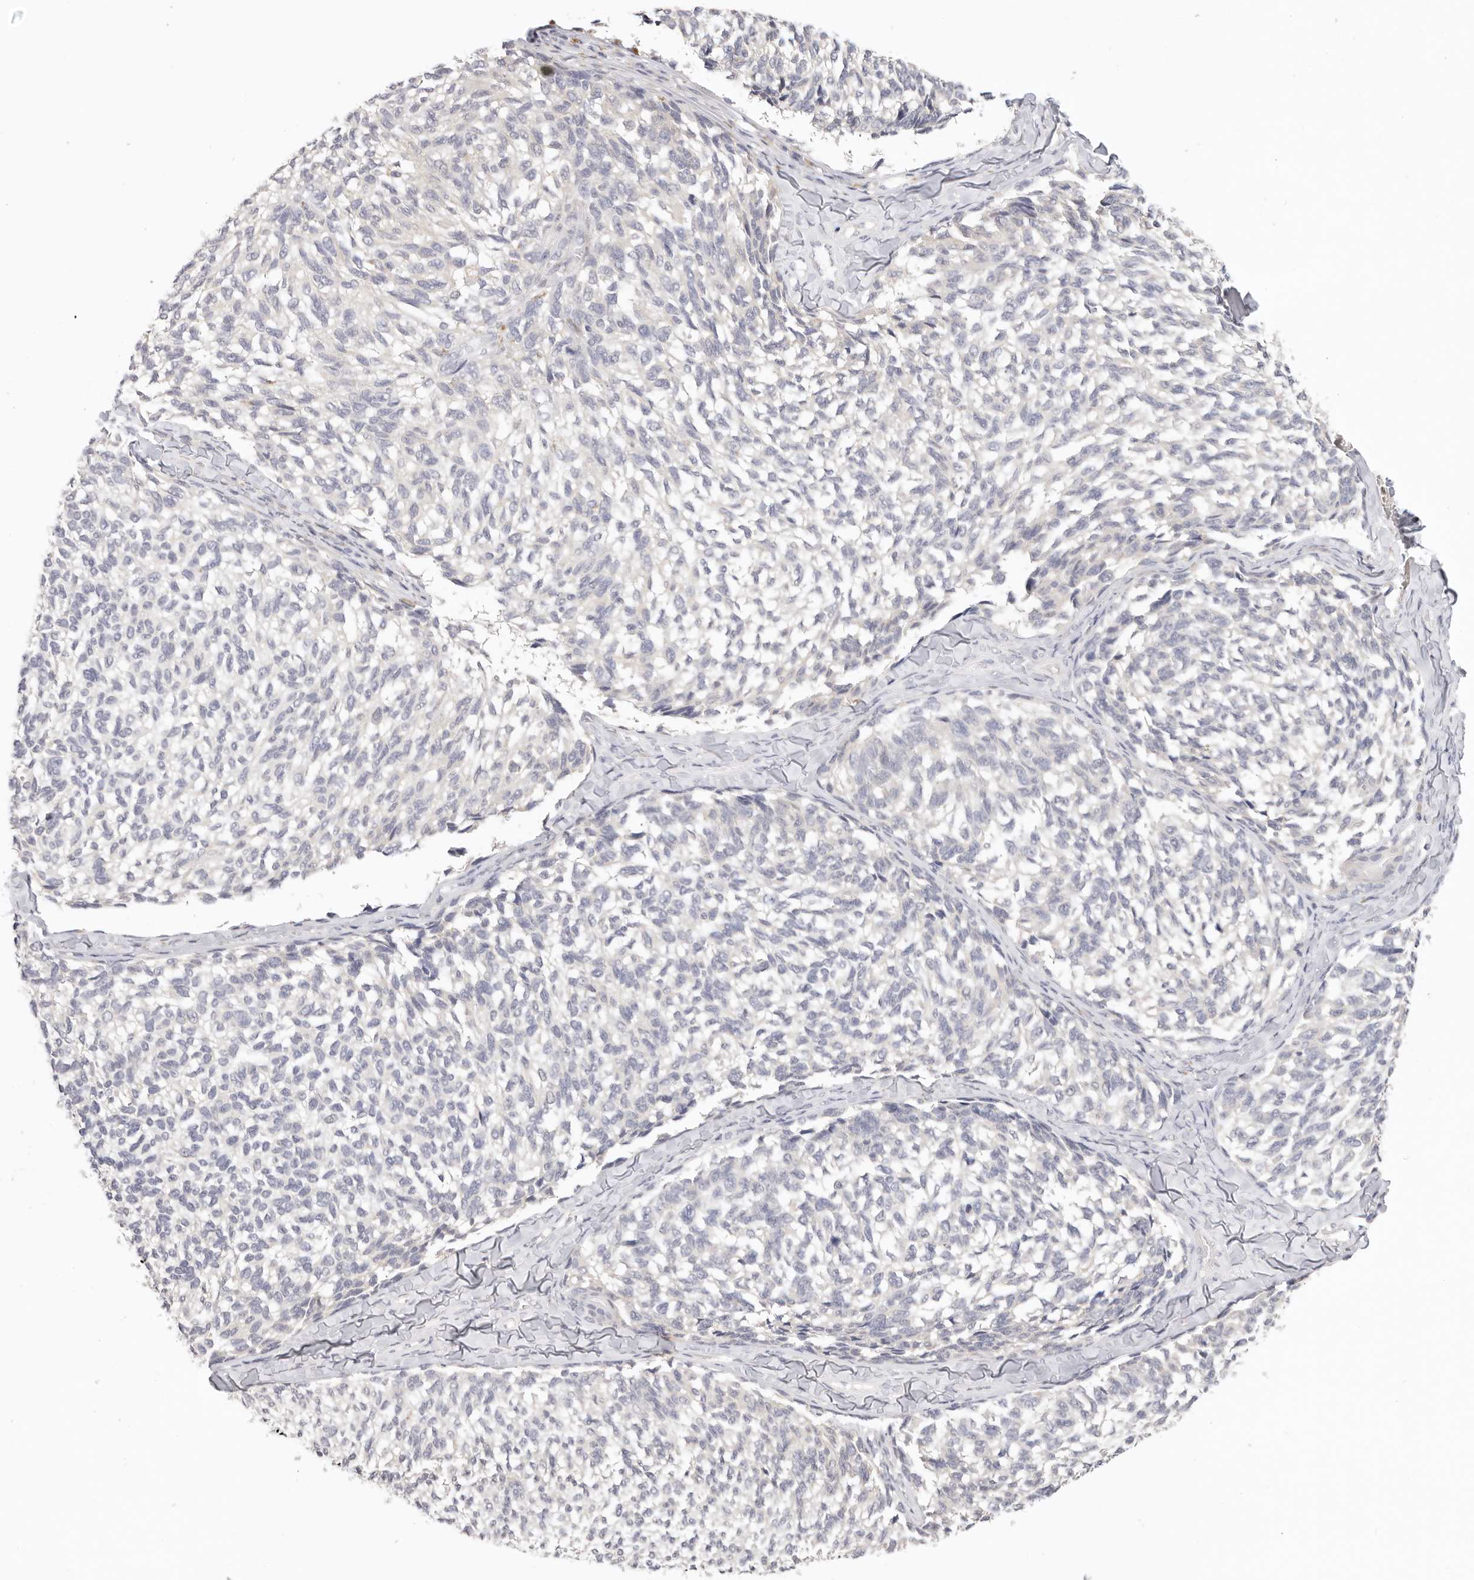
{"staining": {"intensity": "negative", "quantity": "none", "location": "none"}, "tissue": "melanoma", "cell_type": "Tumor cells", "image_type": "cancer", "snomed": [{"axis": "morphology", "description": "Malignant melanoma, NOS"}, {"axis": "topography", "description": "Skin"}], "caption": "Immunohistochemistry micrograph of human malignant melanoma stained for a protein (brown), which shows no positivity in tumor cells. Brightfield microscopy of immunohistochemistry (IHC) stained with DAB (brown) and hematoxylin (blue), captured at high magnification.", "gene": "GGPS1", "patient": {"sex": "female", "age": 73}}